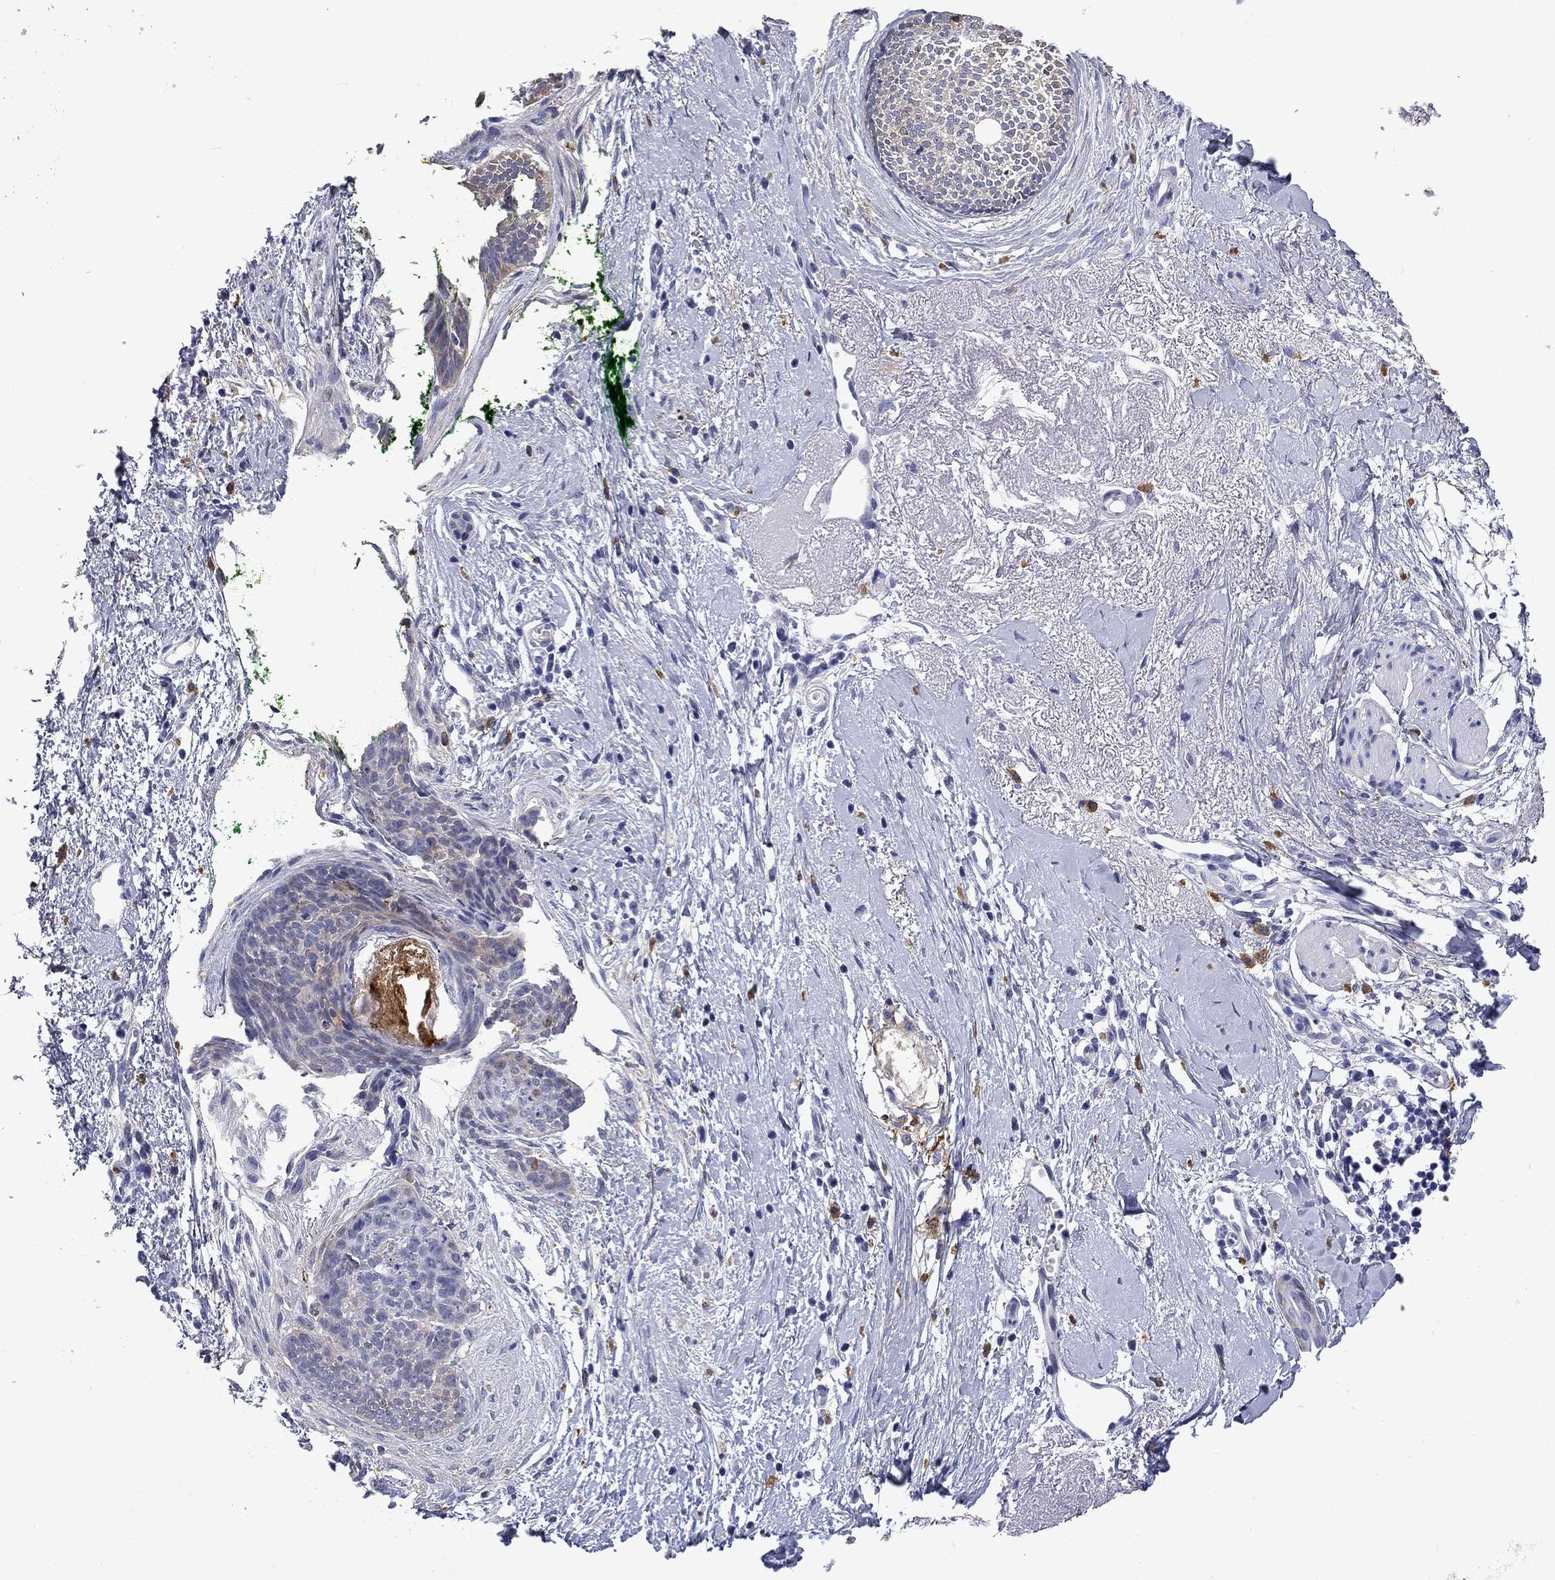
{"staining": {"intensity": "negative", "quantity": "none", "location": "none"}, "tissue": "skin cancer", "cell_type": "Tumor cells", "image_type": "cancer", "snomed": [{"axis": "morphology", "description": "Basal cell carcinoma"}, {"axis": "topography", "description": "Skin"}], "caption": "The immunohistochemistry (IHC) photomicrograph has no significant staining in tumor cells of basal cell carcinoma (skin) tissue. (Stains: DAB (3,3'-diaminobenzidine) immunohistochemistry (IHC) with hematoxylin counter stain, Microscopy: brightfield microscopy at high magnification).", "gene": "BCL2L14", "patient": {"sex": "female", "age": 65}}